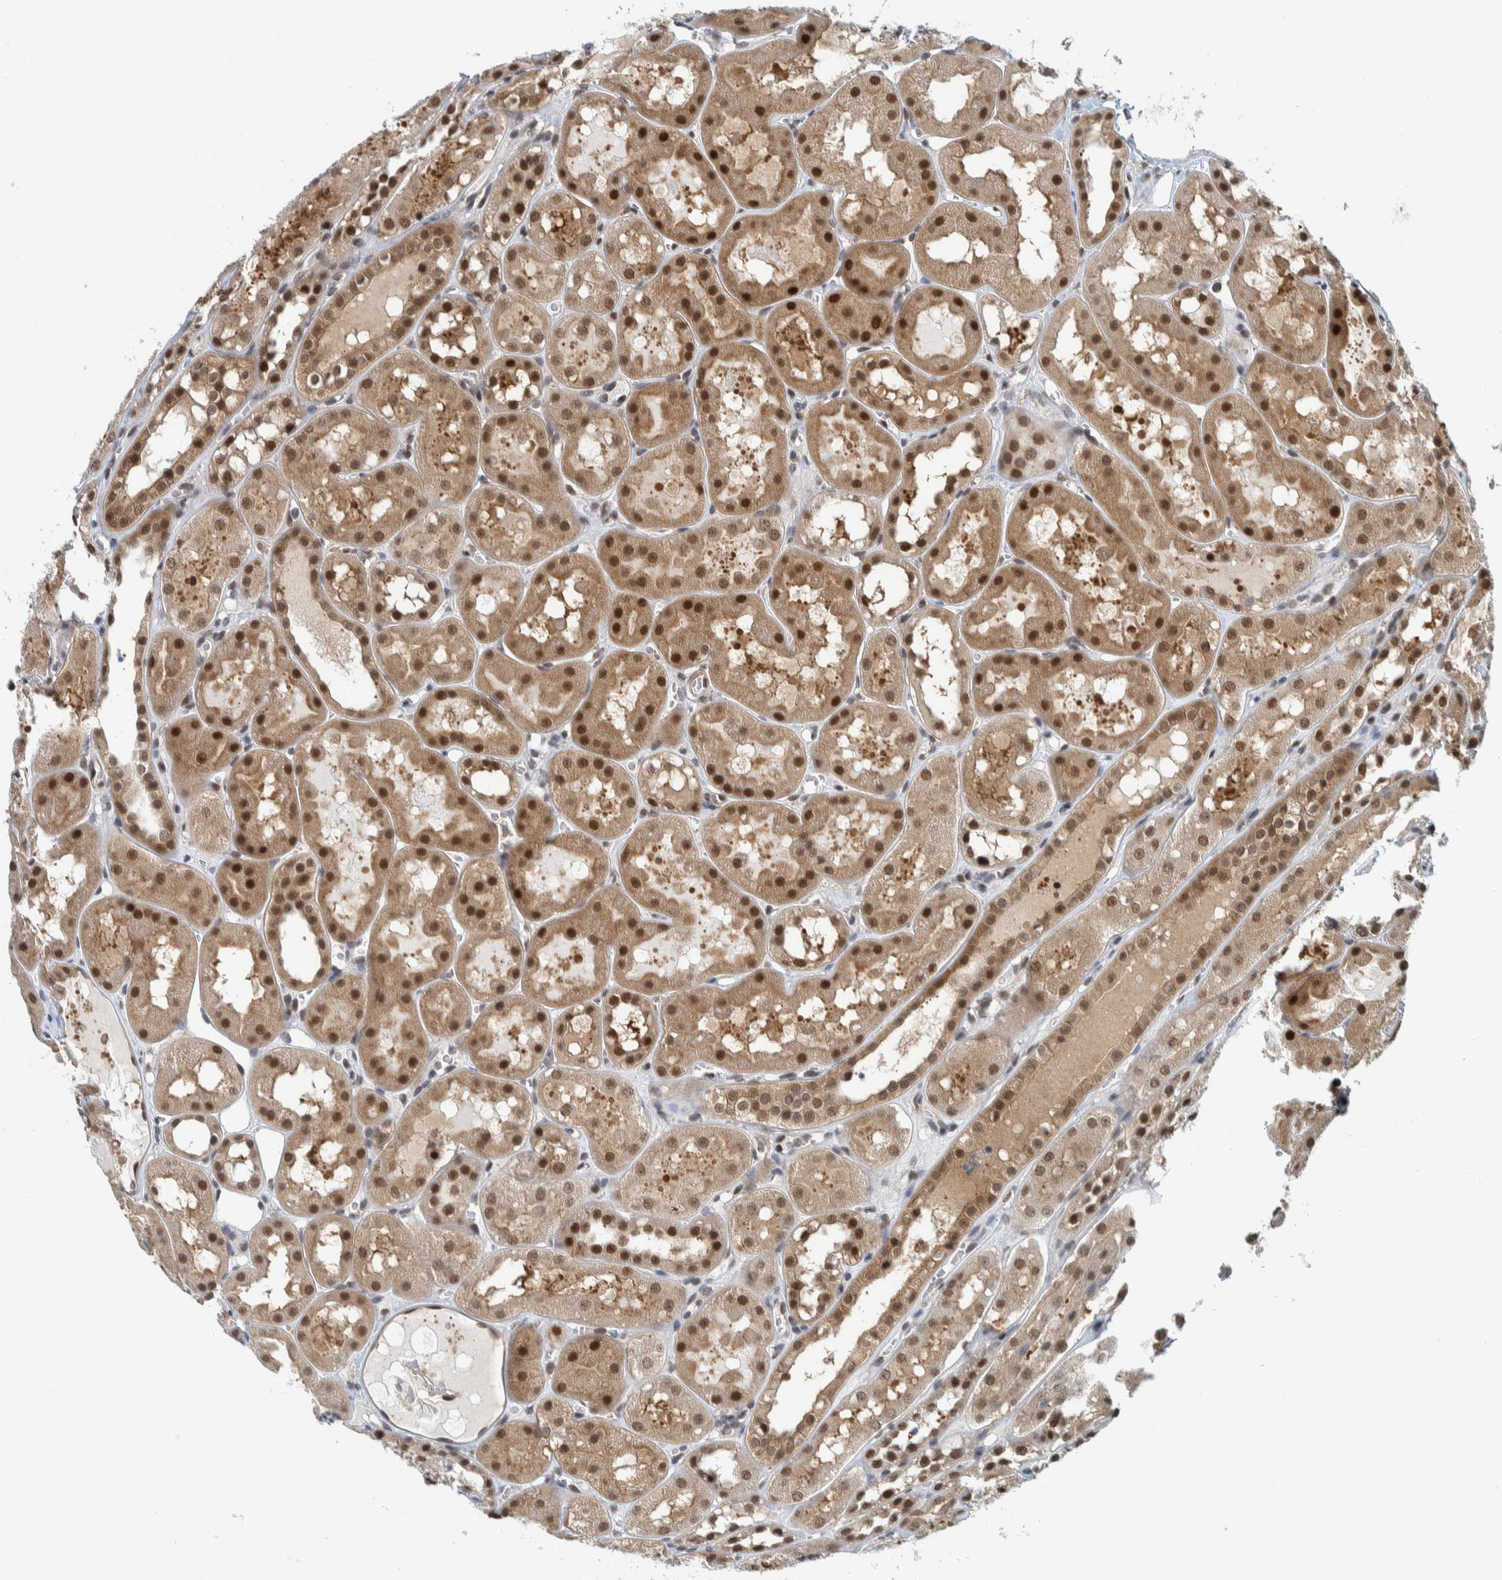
{"staining": {"intensity": "weak", "quantity": "<25%", "location": "nuclear"}, "tissue": "kidney", "cell_type": "Cells in glomeruli", "image_type": "normal", "snomed": [{"axis": "morphology", "description": "Normal tissue, NOS"}, {"axis": "topography", "description": "Kidney"}, {"axis": "topography", "description": "Urinary bladder"}], "caption": "This is an IHC image of benign human kidney. There is no staining in cells in glomeruli.", "gene": "COPS3", "patient": {"sex": "male", "age": 16}}